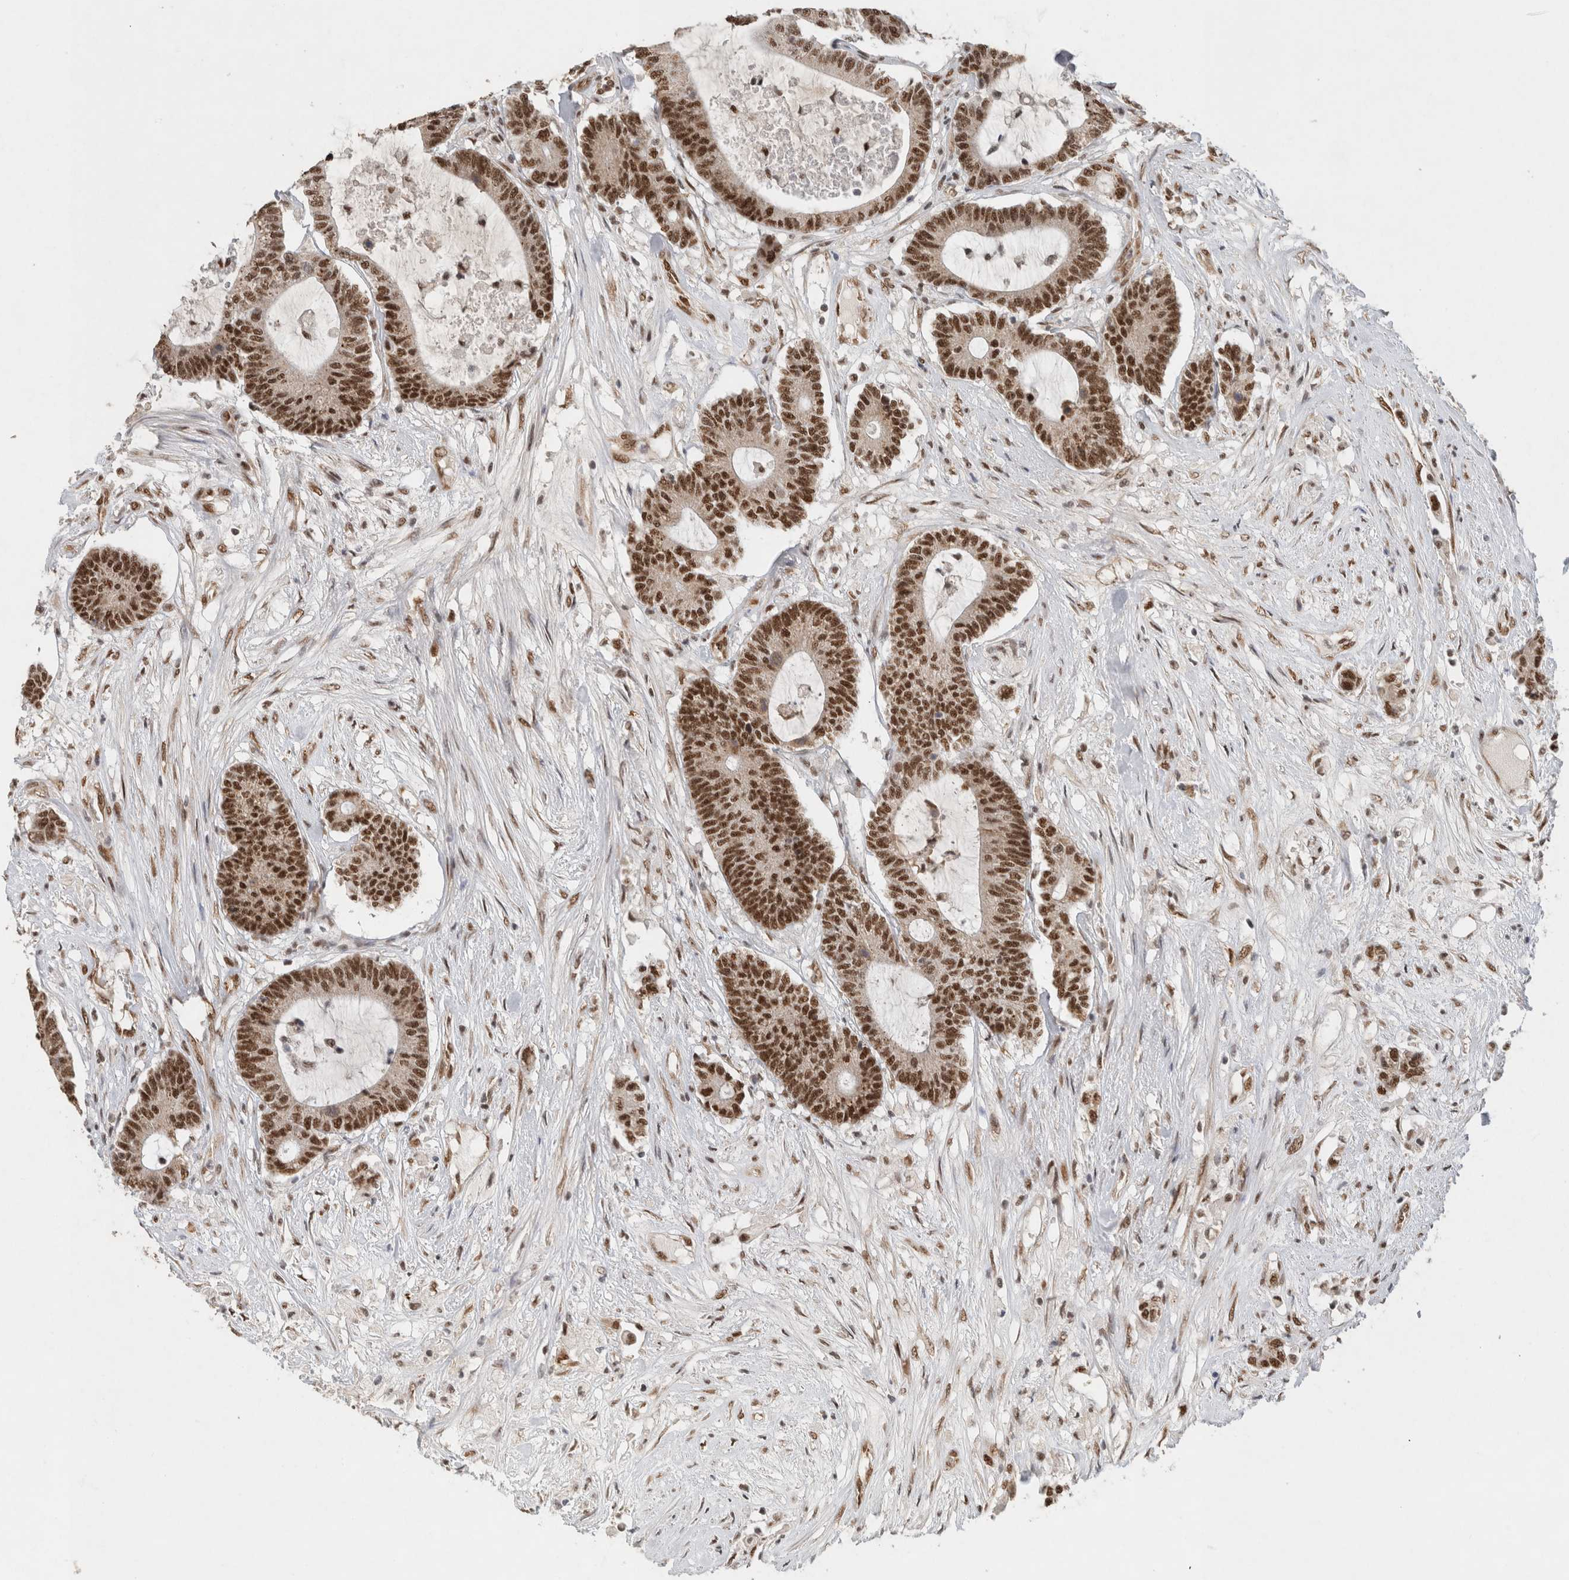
{"staining": {"intensity": "strong", "quantity": ">75%", "location": "nuclear"}, "tissue": "colorectal cancer", "cell_type": "Tumor cells", "image_type": "cancer", "snomed": [{"axis": "morphology", "description": "Adenocarcinoma, NOS"}, {"axis": "topography", "description": "Colon"}], "caption": "Immunohistochemical staining of human colorectal cancer (adenocarcinoma) shows high levels of strong nuclear expression in about >75% of tumor cells. (DAB IHC with brightfield microscopy, high magnification).", "gene": "DDX42", "patient": {"sex": "female", "age": 84}}